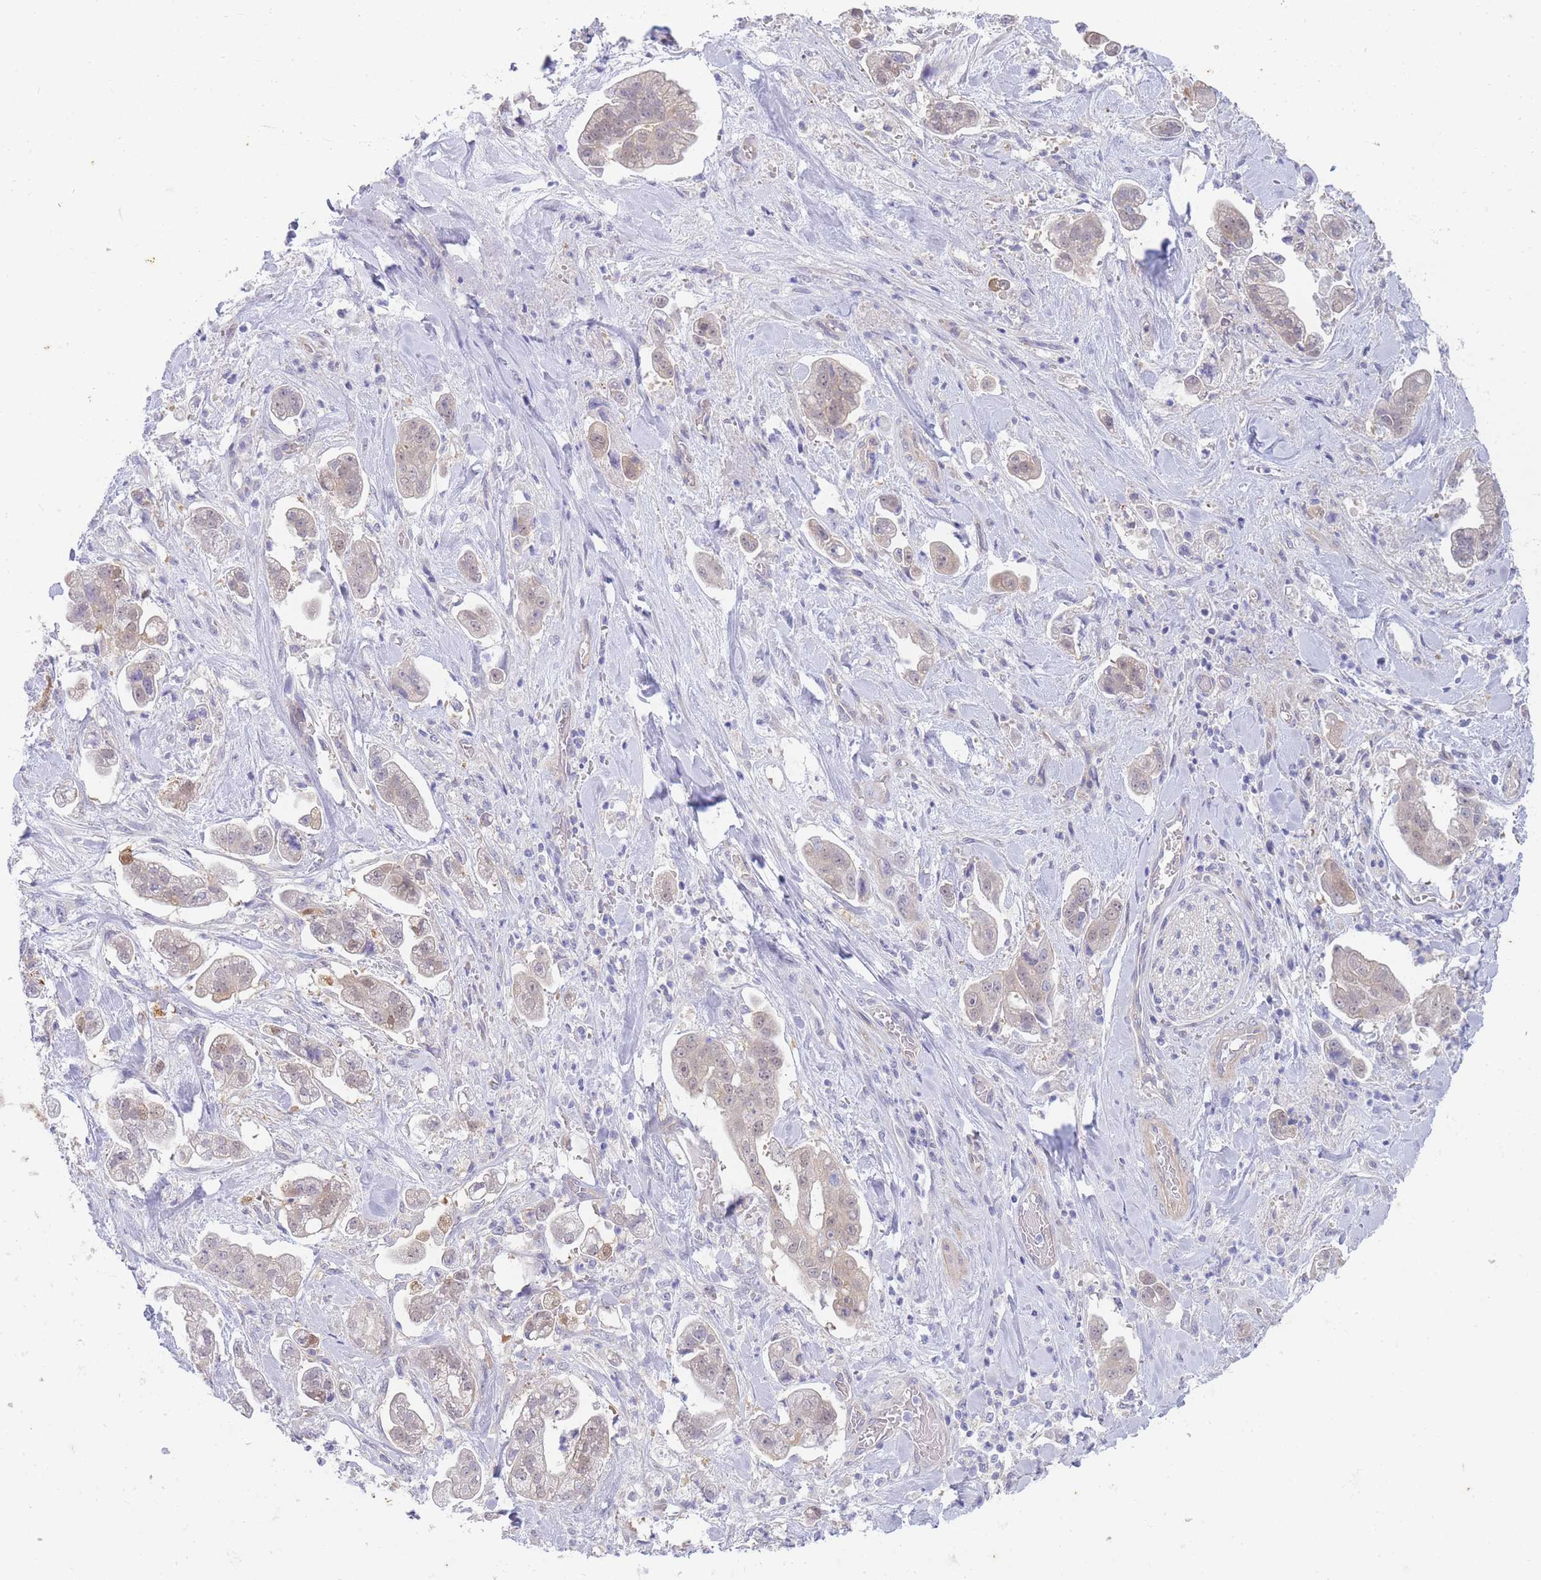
{"staining": {"intensity": "weak", "quantity": "<25%", "location": "cytoplasmic/membranous,nuclear"}, "tissue": "stomach cancer", "cell_type": "Tumor cells", "image_type": "cancer", "snomed": [{"axis": "morphology", "description": "Adenocarcinoma, NOS"}, {"axis": "topography", "description": "Stomach"}], "caption": "Immunohistochemistry histopathology image of neoplastic tissue: stomach adenocarcinoma stained with DAB displays no significant protein staining in tumor cells. (DAB (3,3'-diaminobenzidine) immunohistochemistry (IHC) visualized using brightfield microscopy, high magnification).", "gene": "SUGT1", "patient": {"sex": "male", "age": 62}}